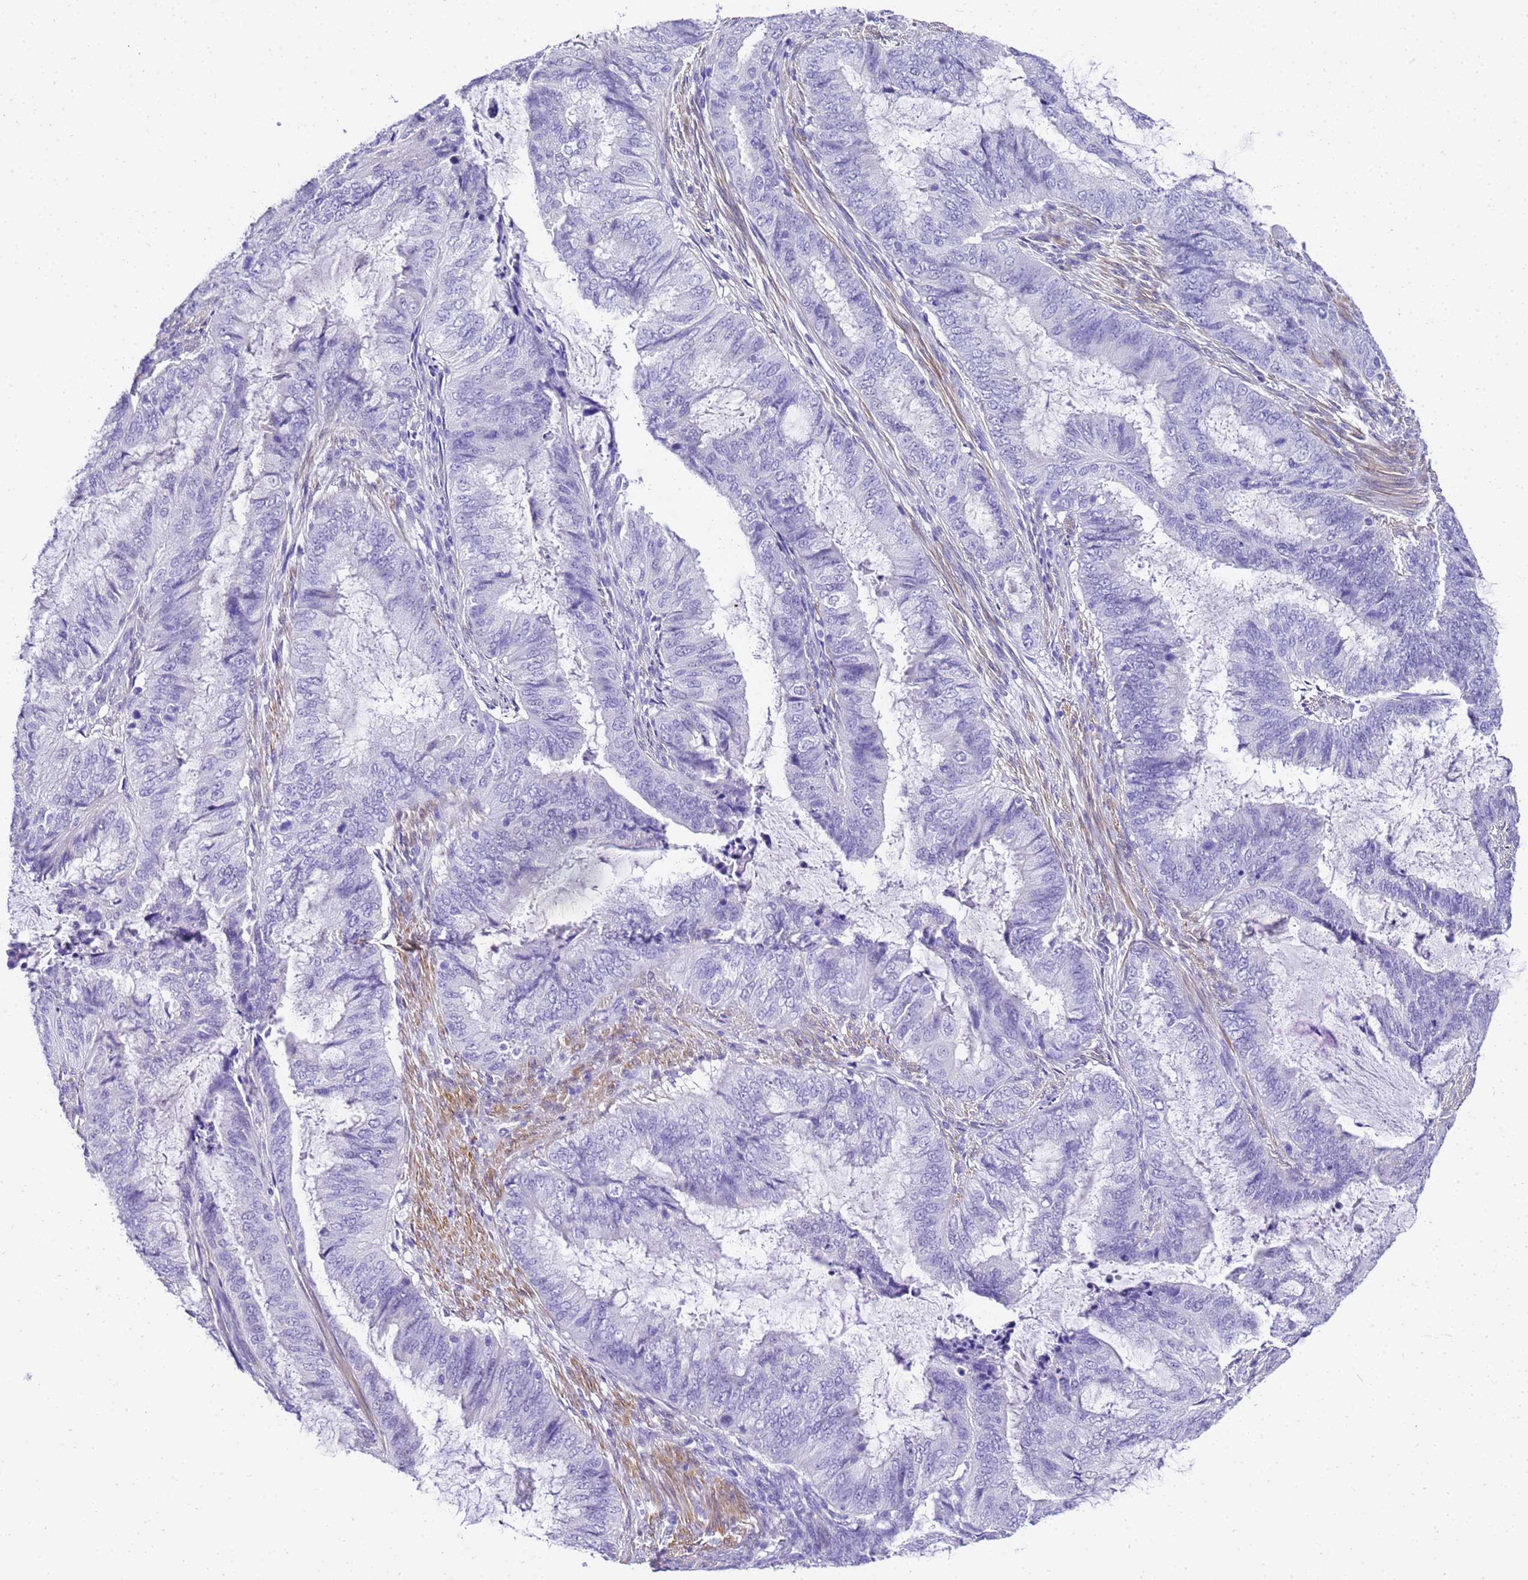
{"staining": {"intensity": "negative", "quantity": "none", "location": "none"}, "tissue": "endometrial cancer", "cell_type": "Tumor cells", "image_type": "cancer", "snomed": [{"axis": "morphology", "description": "Adenocarcinoma, NOS"}, {"axis": "topography", "description": "Endometrium"}], "caption": "This image is of endometrial cancer stained with IHC to label a protein in brown with the nuclei are counter-stained blue. There is no staining in tumor cells.", "gene": "HSPB6", "patient": {"sex": "female", "age": 51}}